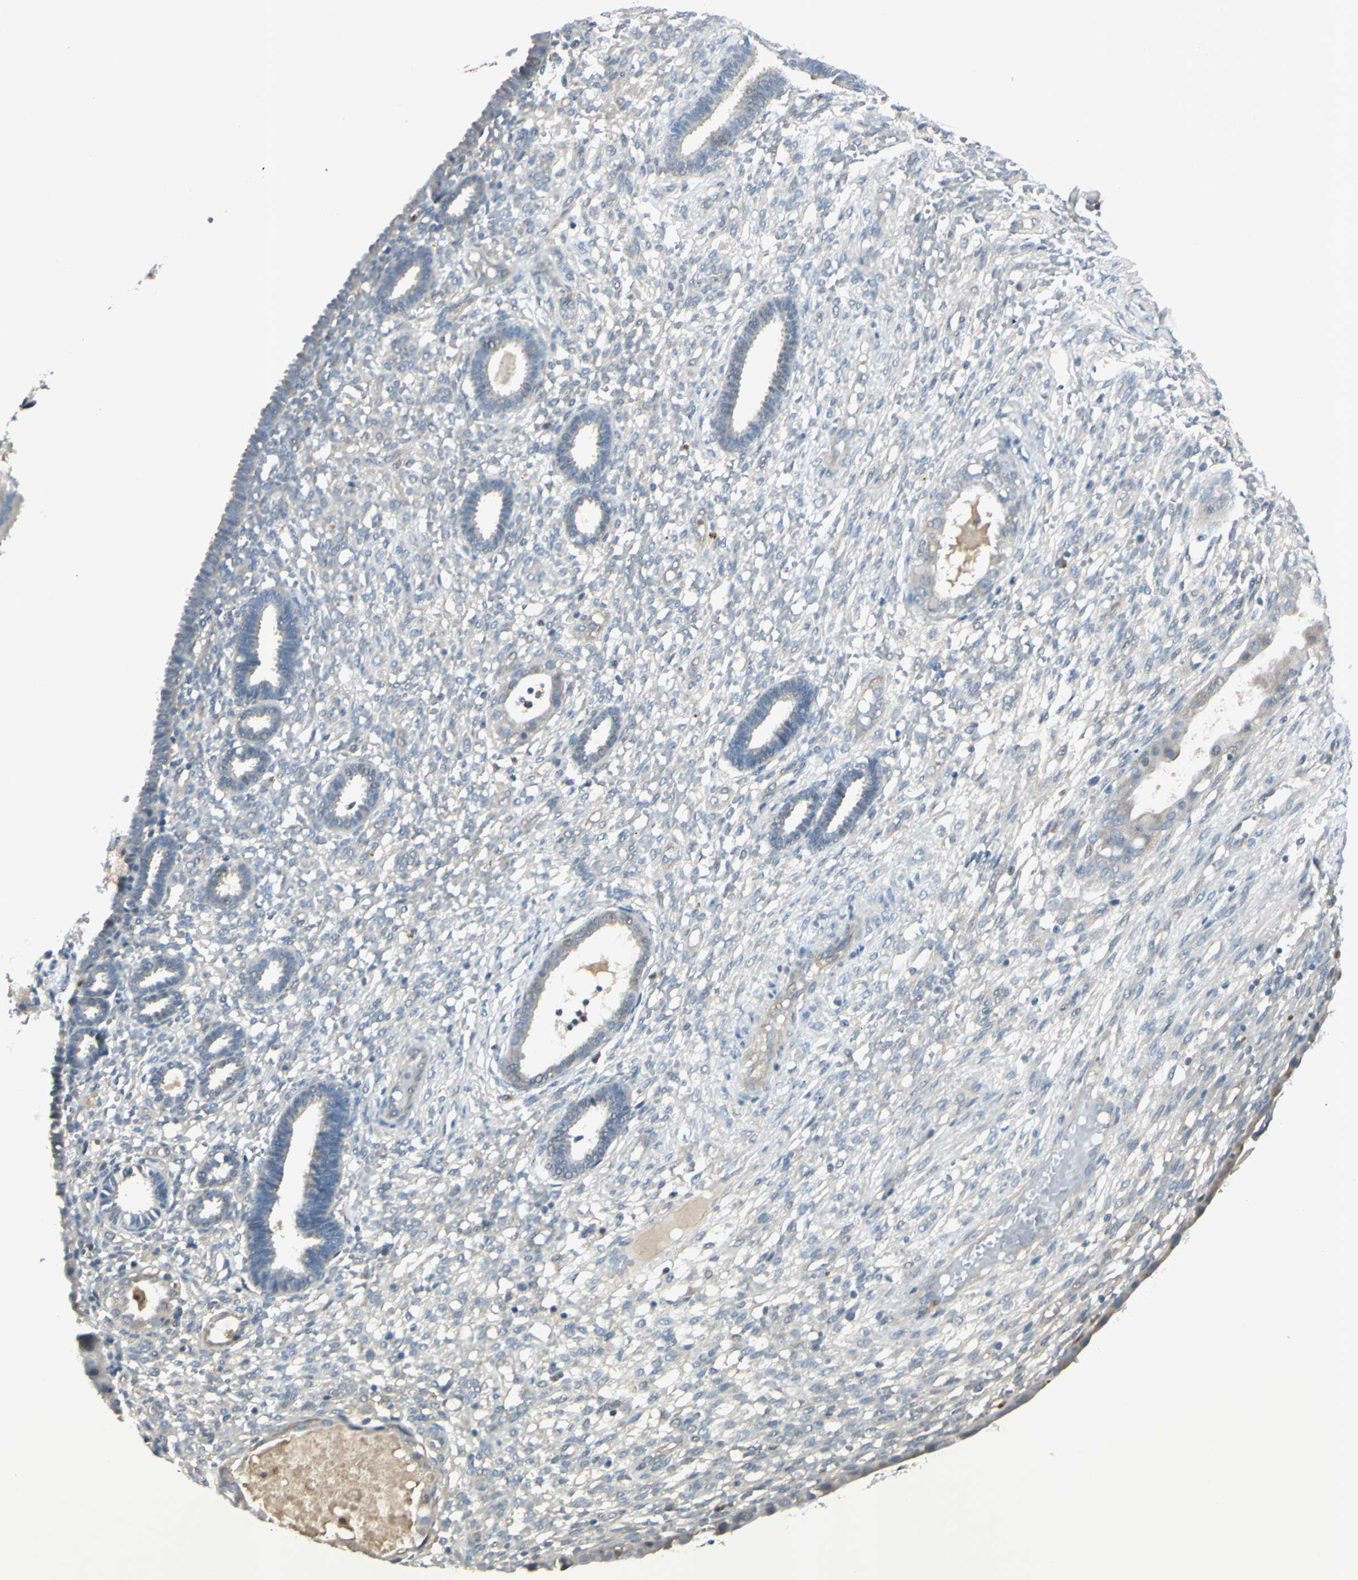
{"staining": {"intensity": "negative", "quantity": "none", "location": "none"}, "tissue": "endometrium", "cell_type": "Cells in endometrial stroma", "image_type": "normal", "snomed": [{"axis": "morphology", "description": "Normal tissue, NOS"}, {"axis": "topography", "description": "Endometrium"}], "caption": "Immunohistochemistry histopathology image of unremarkable endometrium: endometrium stained with DAB (3,3'-diaminobenzidine) demonstrates no significant protein staining in cells in endometrial stroma.", "gene": "AATK", "patient": {"sex": "female", "age": 61}}